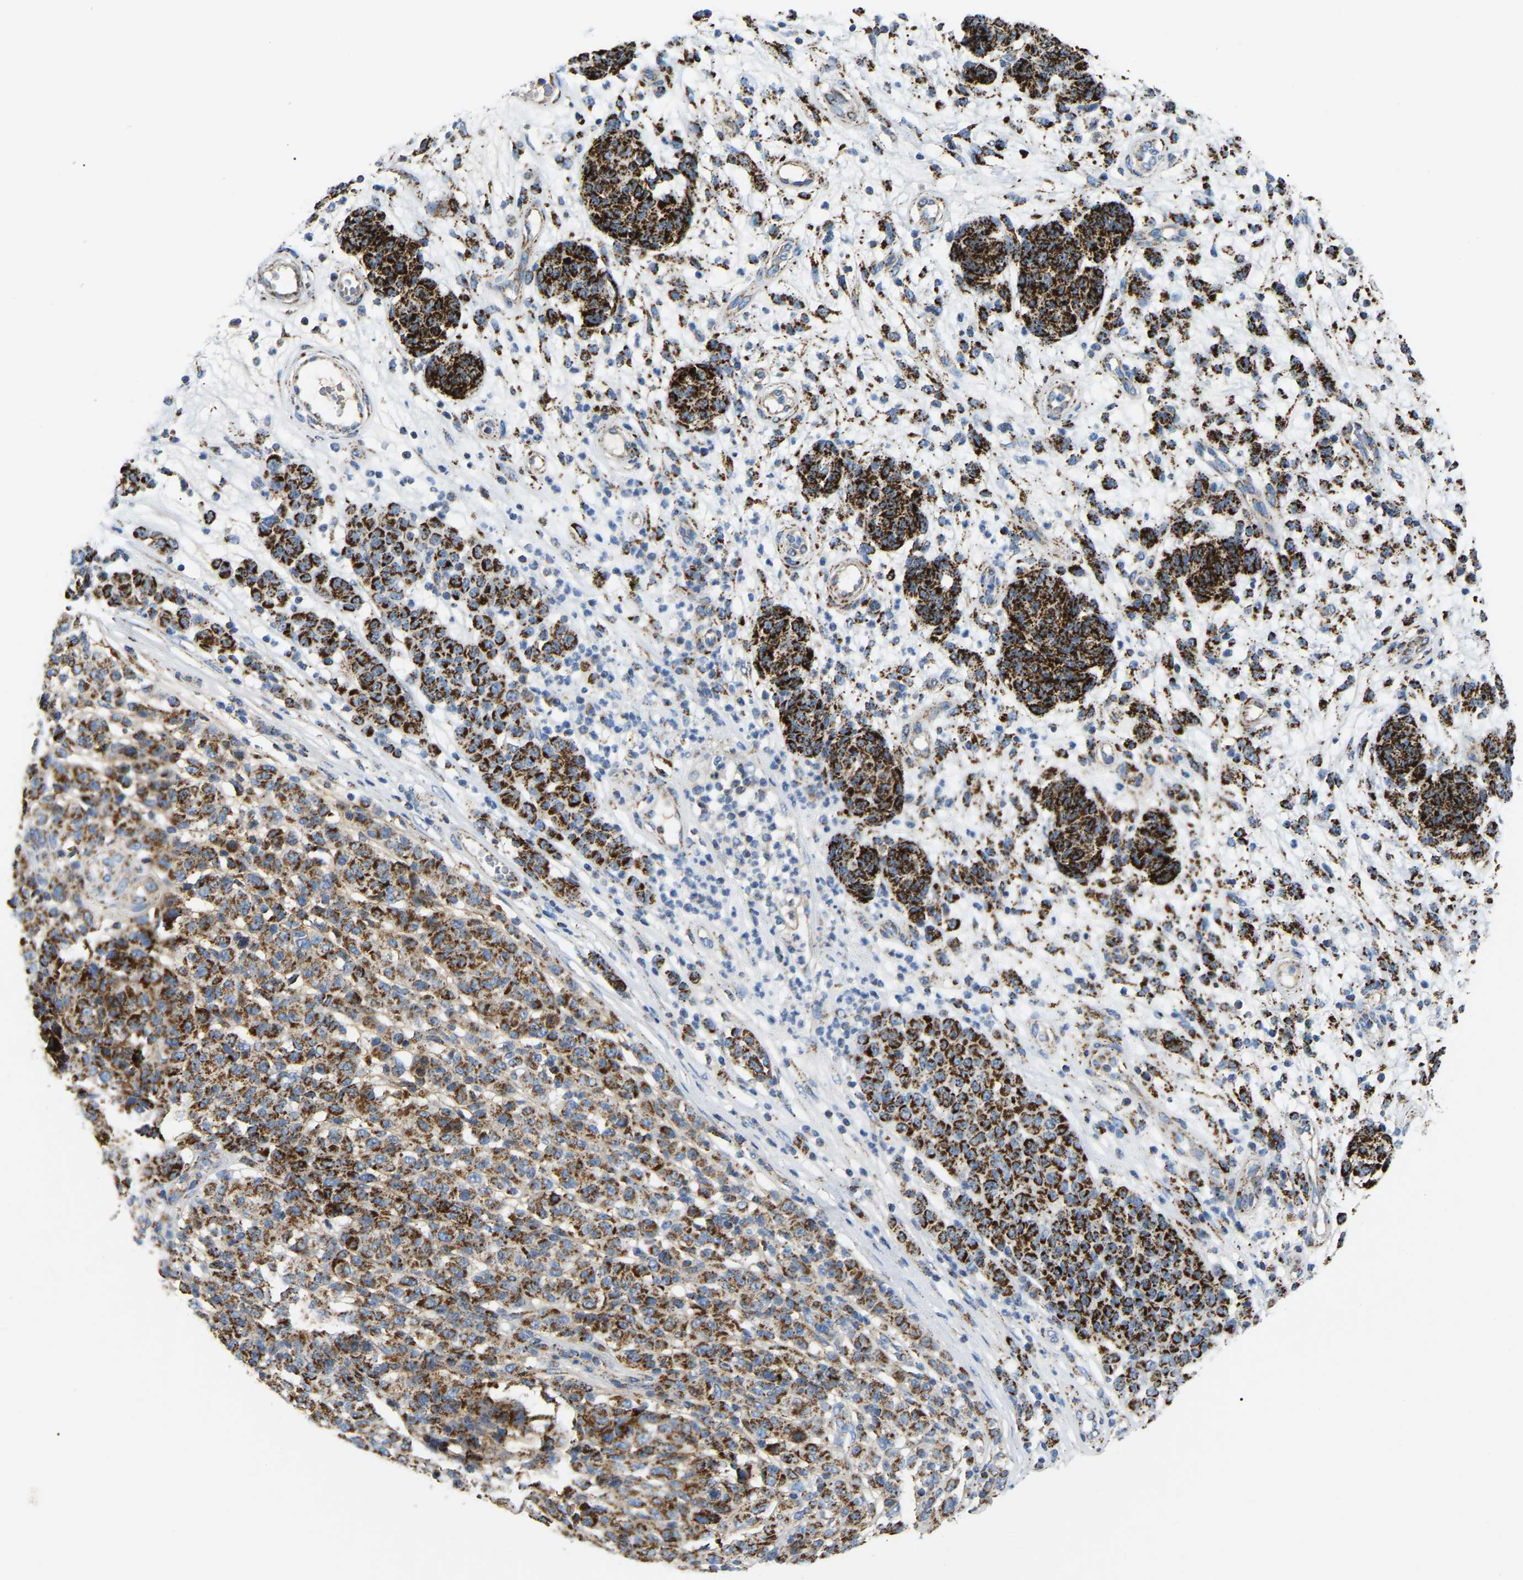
{"staining": {"intensity": "strong", "quantity": ">75%", "location": "cytoplasmic/membranous"}, "tissue": "melanoma", "cell_type": "Tumor cells", "image_type": "cancer", "snomed": [{"axis": "morphology", "description": "Malignant melanoma, NOS"}, {"axis": "topography", "description": "Skin"}], "caption": "Human melanoma stained with a protein marker shows strong staining in tumor cells.", "gene": "HIBADH", "patient": {"sex": "male", "age": 59}}